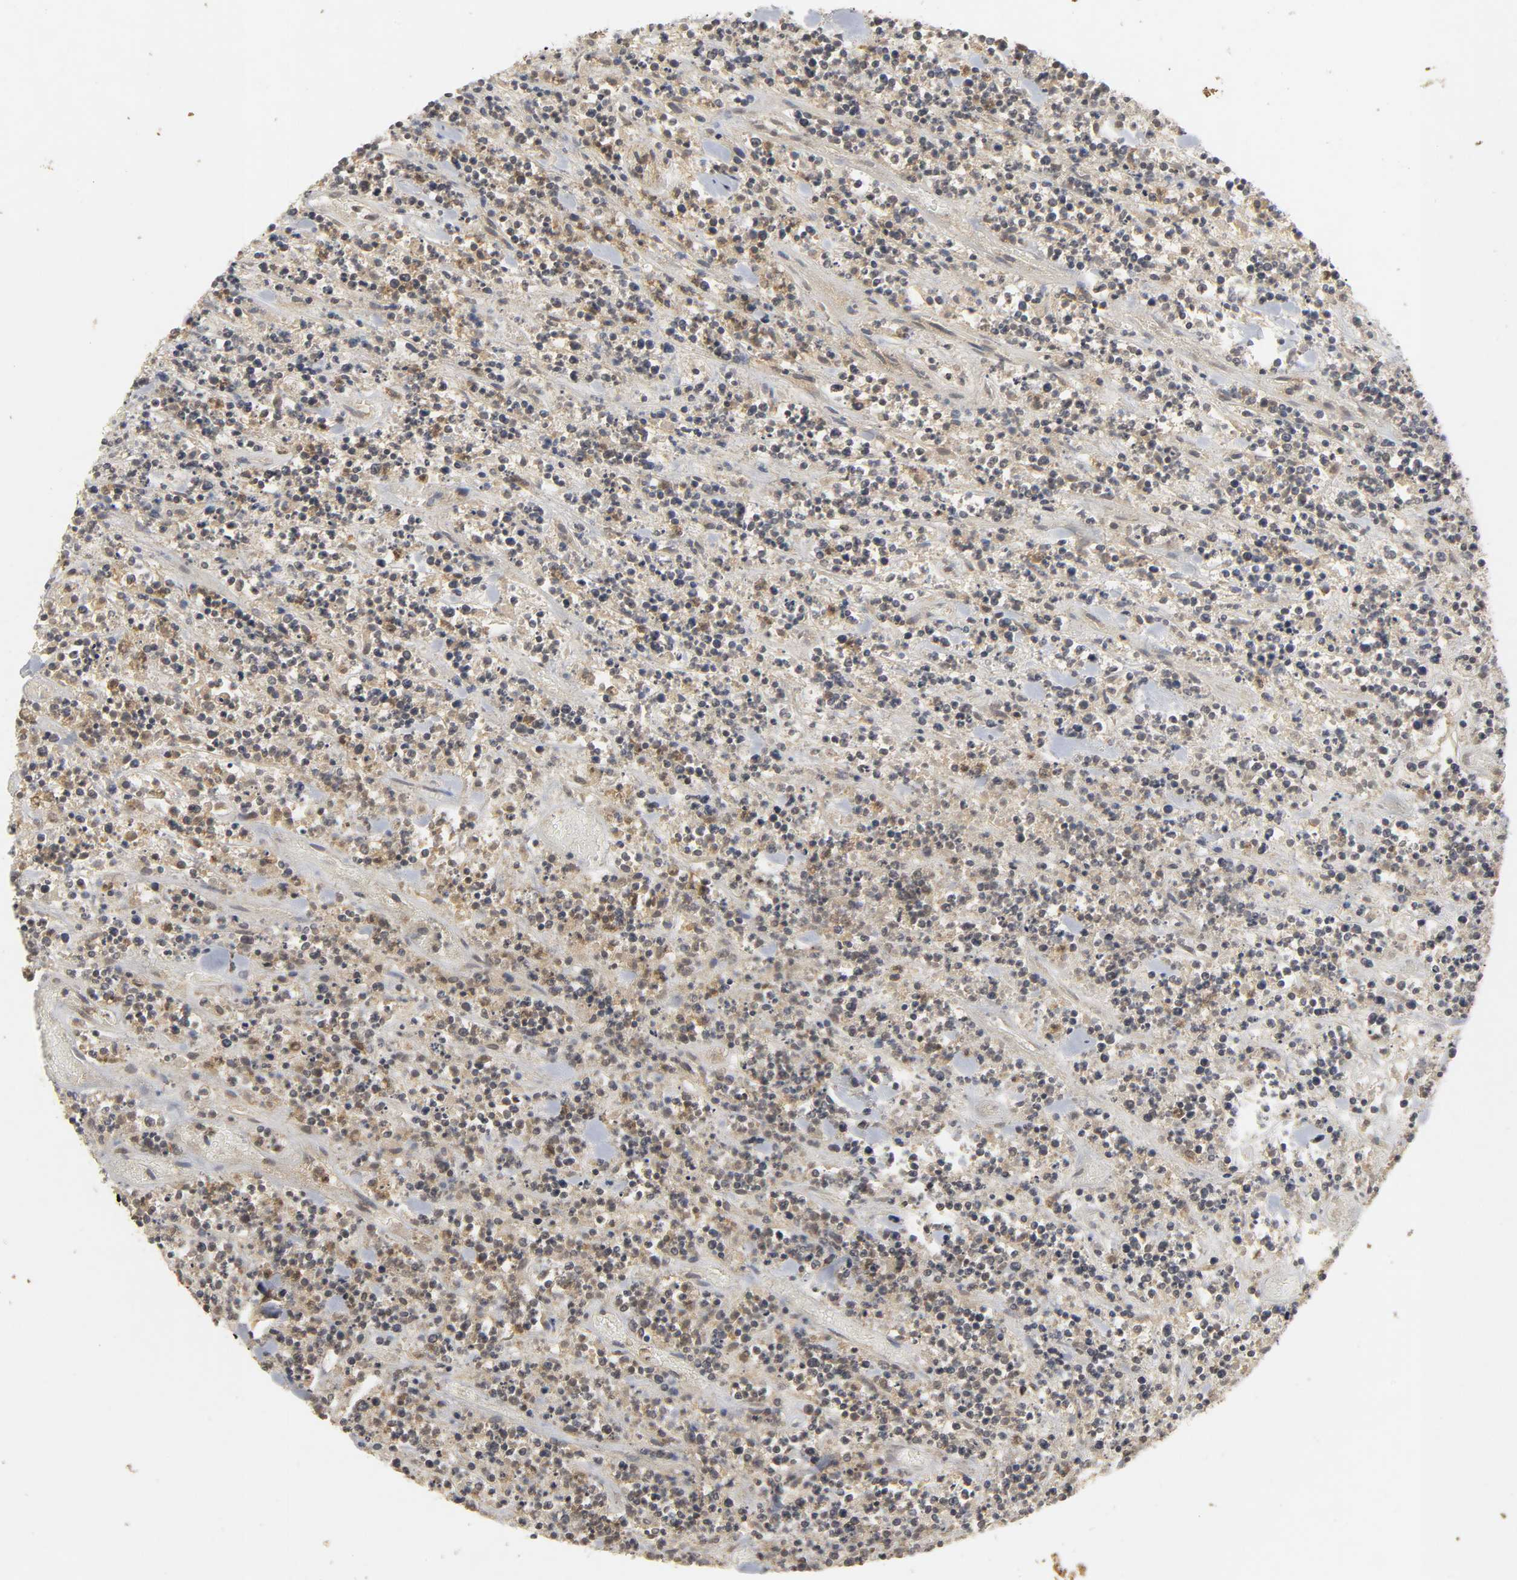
{"staining": {"intensity": "moderate", "quantity": "25%-75%", "location": "cytoplasmic/membranous"}, "tissue": "lymphoma", "cell_type": "Tumor cells", "image_type": "cancer", "snomed": [{"axis": "morphology", "description": "Malignant lymphoma, non-Hodgkin's type, High grade"}, {"axis": "topography", "description": "Soft tissue"}], "caption": "Human lymphoma stained with a protein marker shows moderate staining in tumor cells.", "gene": "TRAF6", "patient": {"sex": "male", "age": 18}}